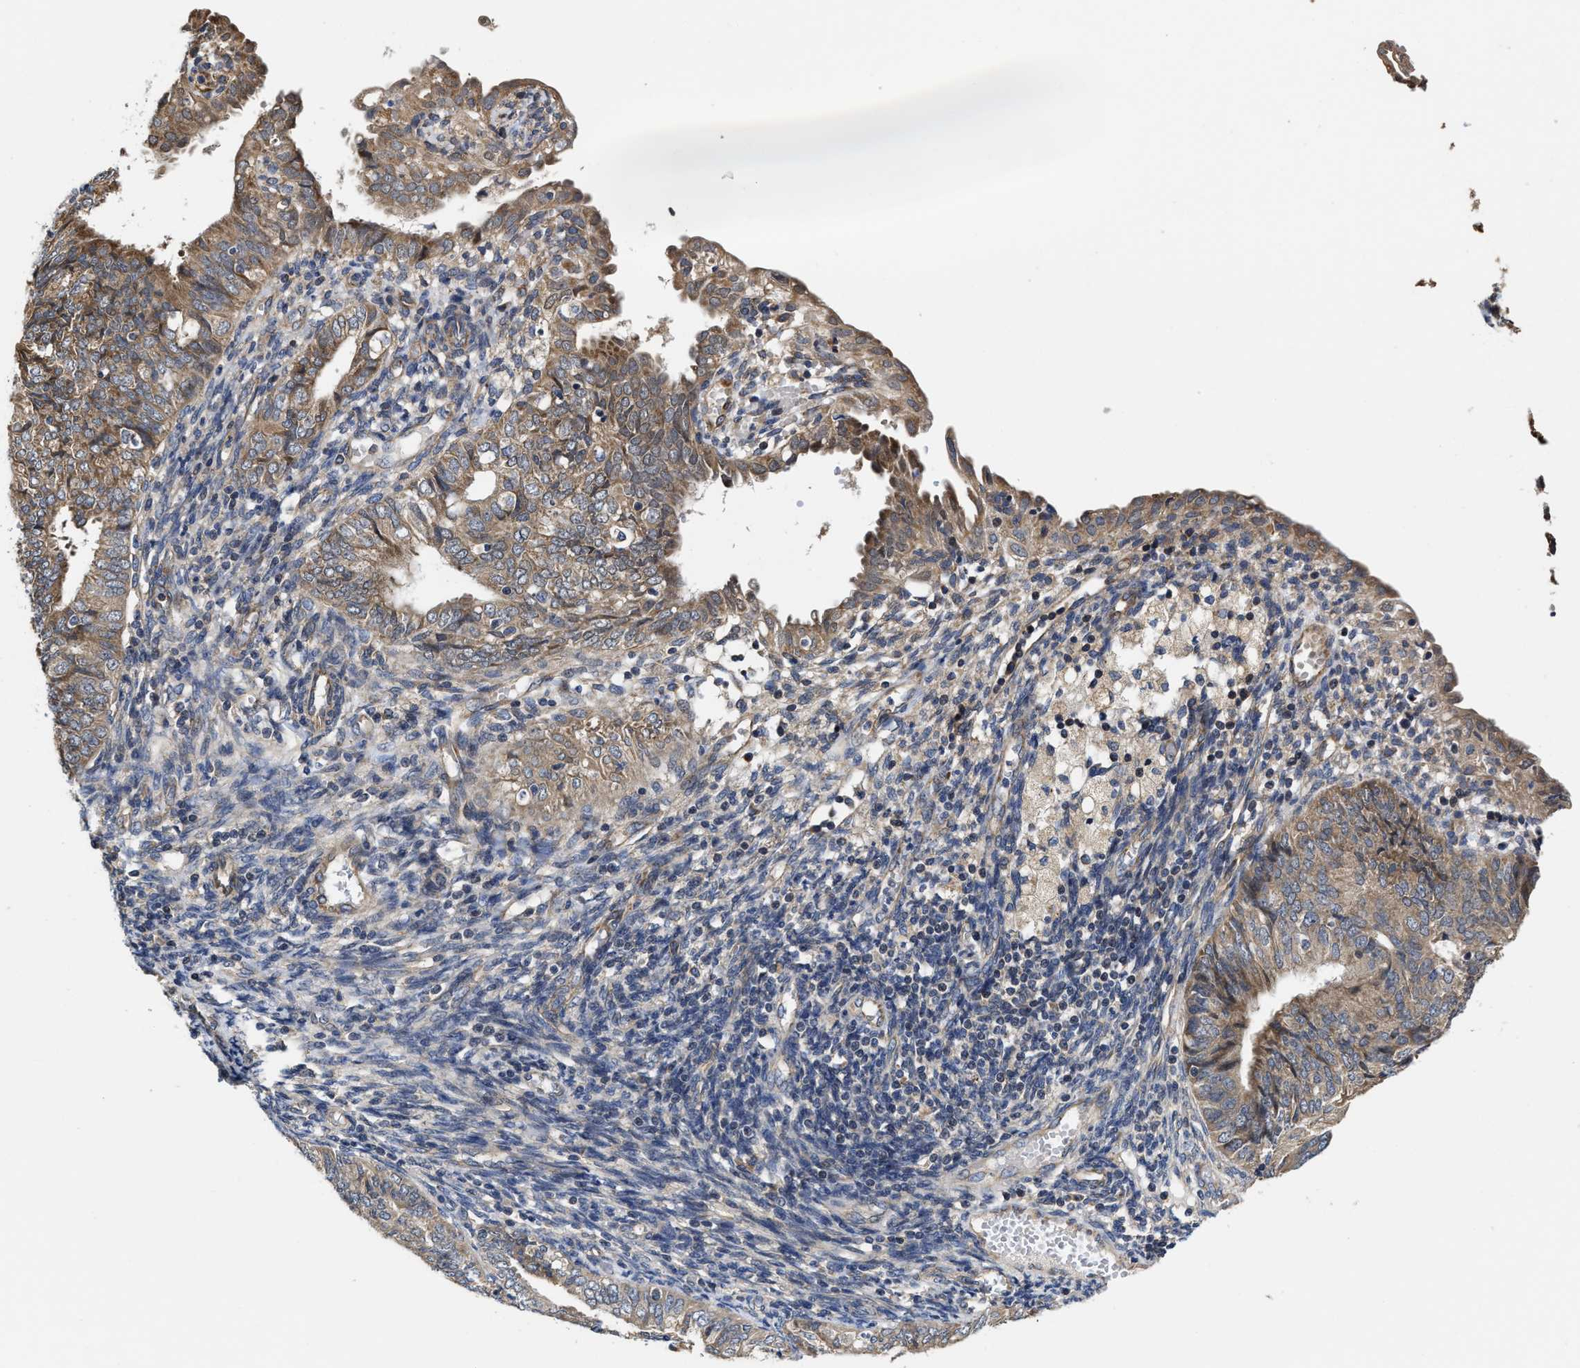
{"staining": {"intensity": "moderate", "quantity": "<25%", "location": "cytoplasmic/membranous"}, "tissue": "endometrial cancer", "cell_type": "Tumor cells", "image_type": "cancer", "snomed": [{"axis": "morphology", "description": "Adenocarcinoma, NOS"}, {"axis": "topography", "description": "Endometrium"}], "caption": "A brown stain highlights moderate cytoplasmic/membranous staining of a protein in human adenocarcinoma (endometrial) tumor cells.", "gene": "TRAF6", "patient": {"sex": "female", "age": 58}}